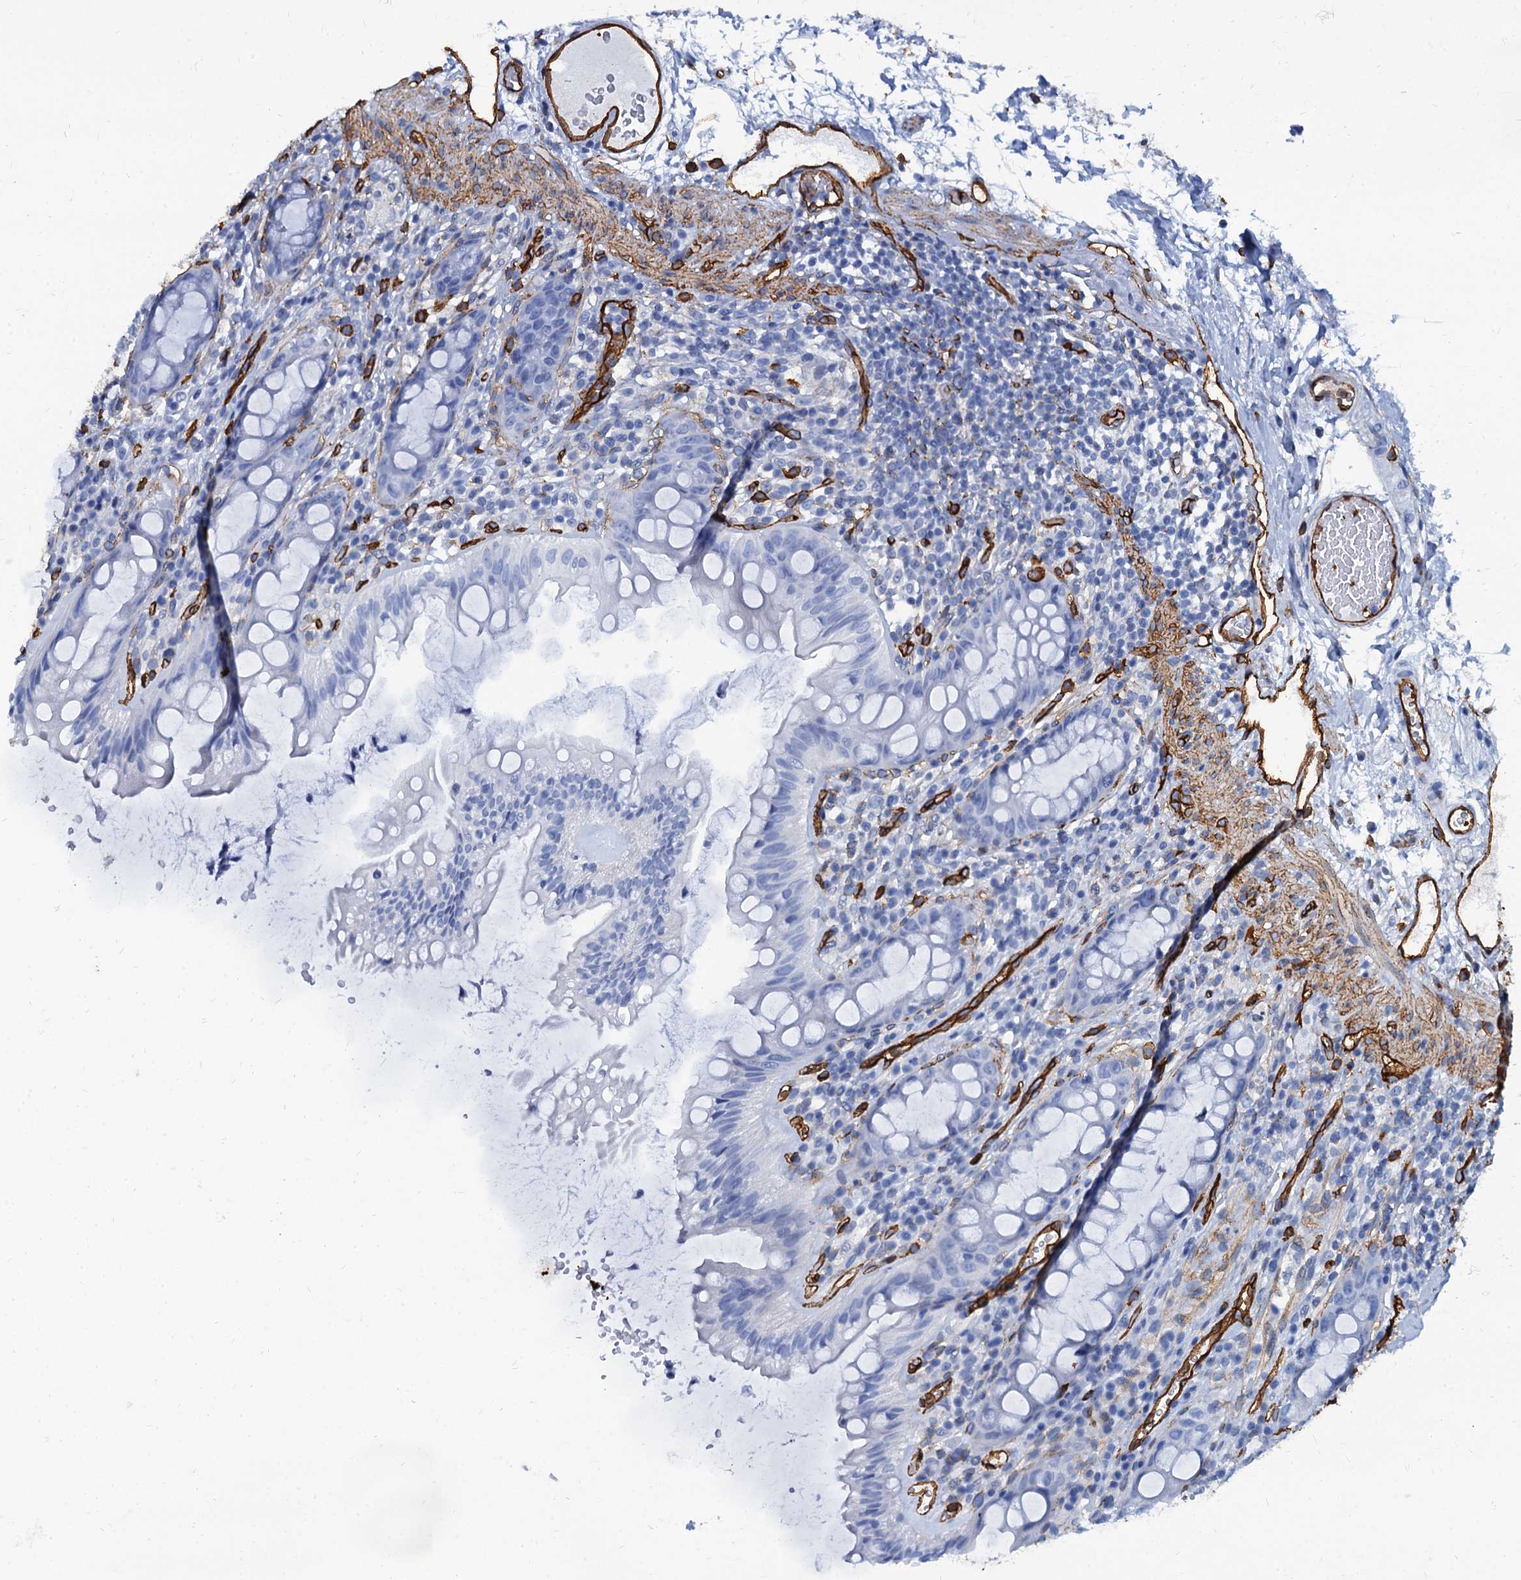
{"staining": {"intensity": "negative", "quantity": "none", "location": "none"}, "tissue": "rectum", "cell_type": "Glandular cells", "image_type": "normal", "snomed": [{"axis": "morphology", "description": "Normal tissue, NOS"}, {"axis": "topography", "description": "Rectum"}], "caption": "Immunohistochemistry of unremarkable rectum exhibits no expression in glandular cells.", "gene": "CAVIN2", "patient": {"sex": "female", "age": 57}}